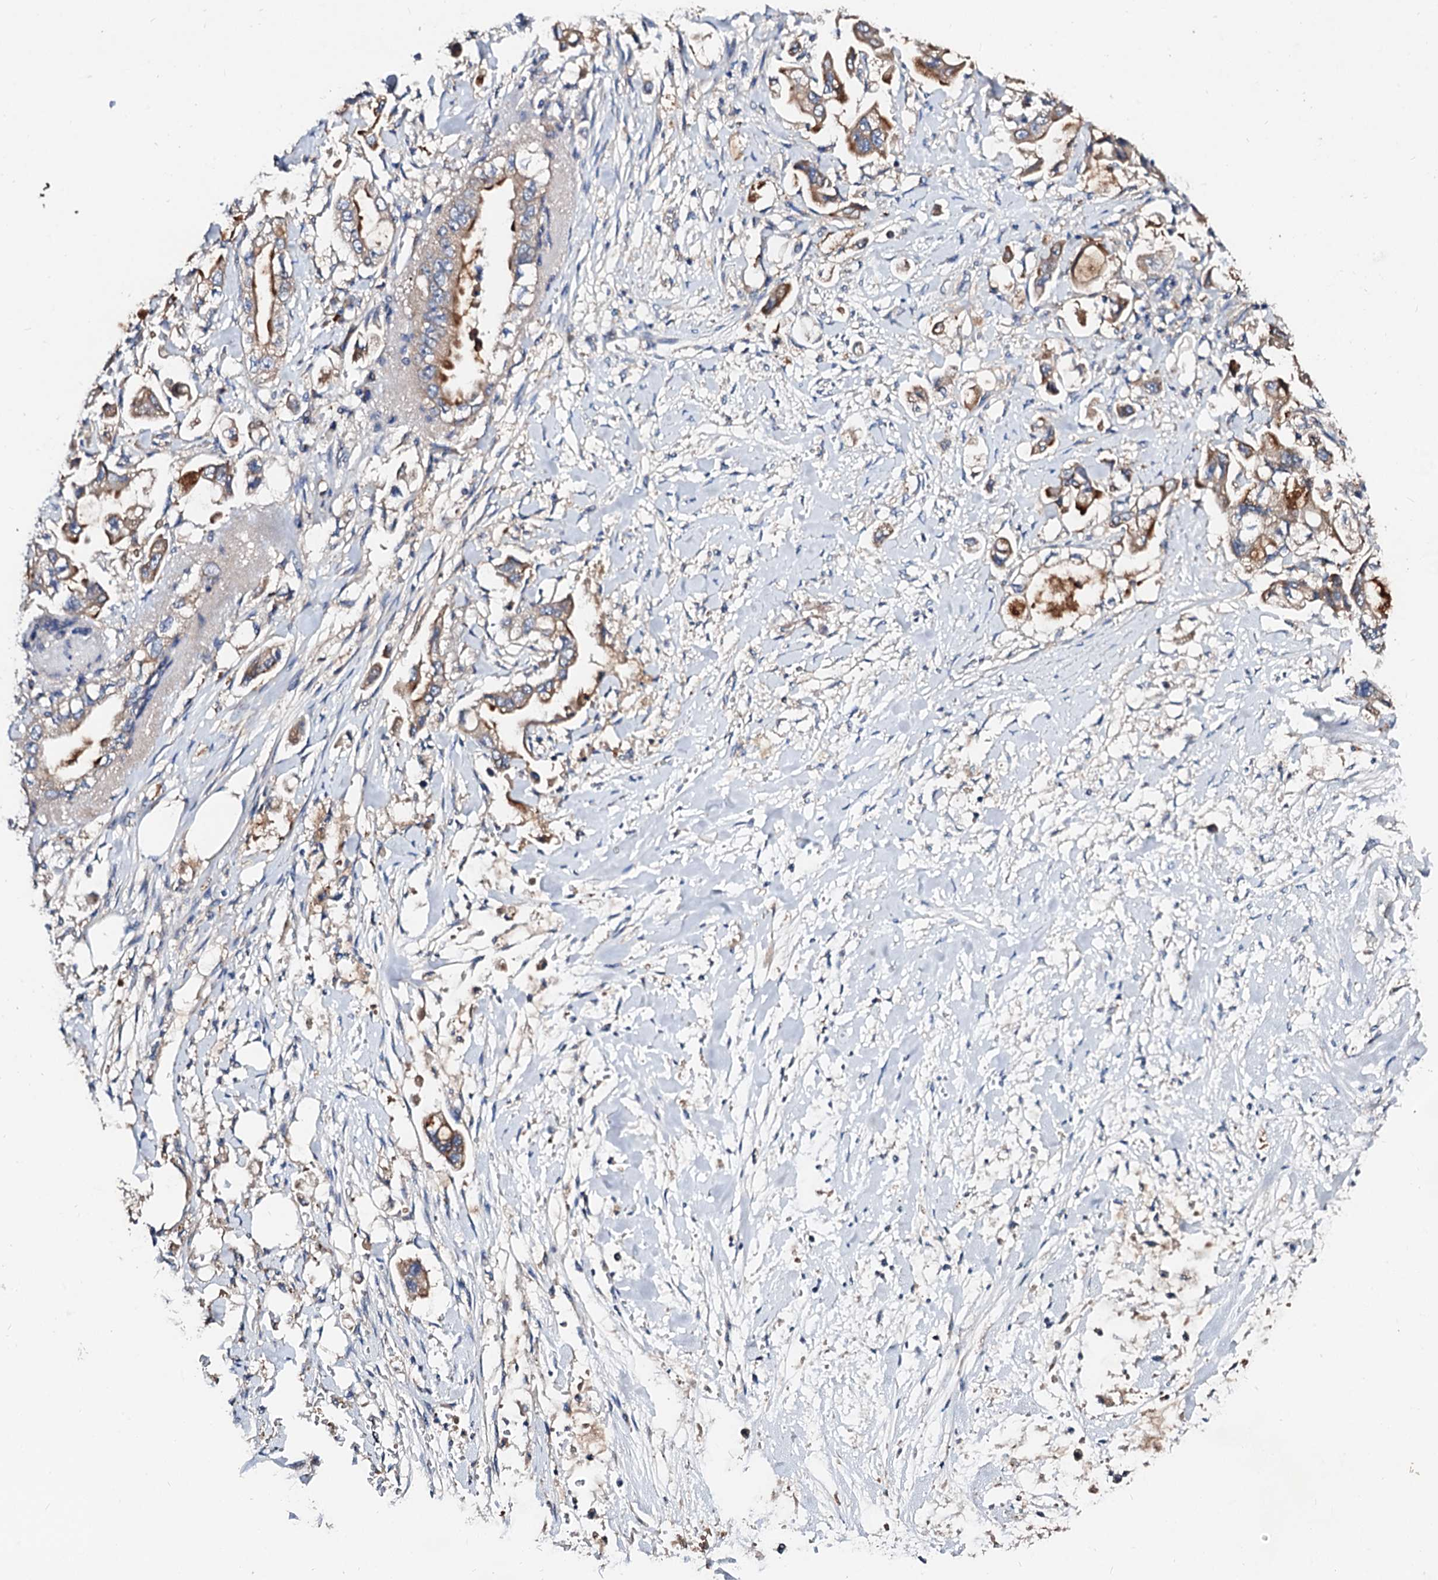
{"staining": {"intensity": "moderate", "quantity": ">75%", "location": "cytoplasmic/membranous"}, "tissue": "stomach cancer", "cell_type": "Tumor cells", "image_type": "cancer", "snomed": [{"axis": "morphology", "description": "Adenocarcinoma, NOS"}, {"axis": "topography", "description": "Stomach"}], "caption": "An immunohistochemistry image of neoplastic tissue is shown. Protein staining in brown highlights moderate cytoplasmic/membranous positivity in stomach adenocarcinoma within tumor cells.", "gene": "FIBIN", "patient": {"sex": "male", "age": 62}}